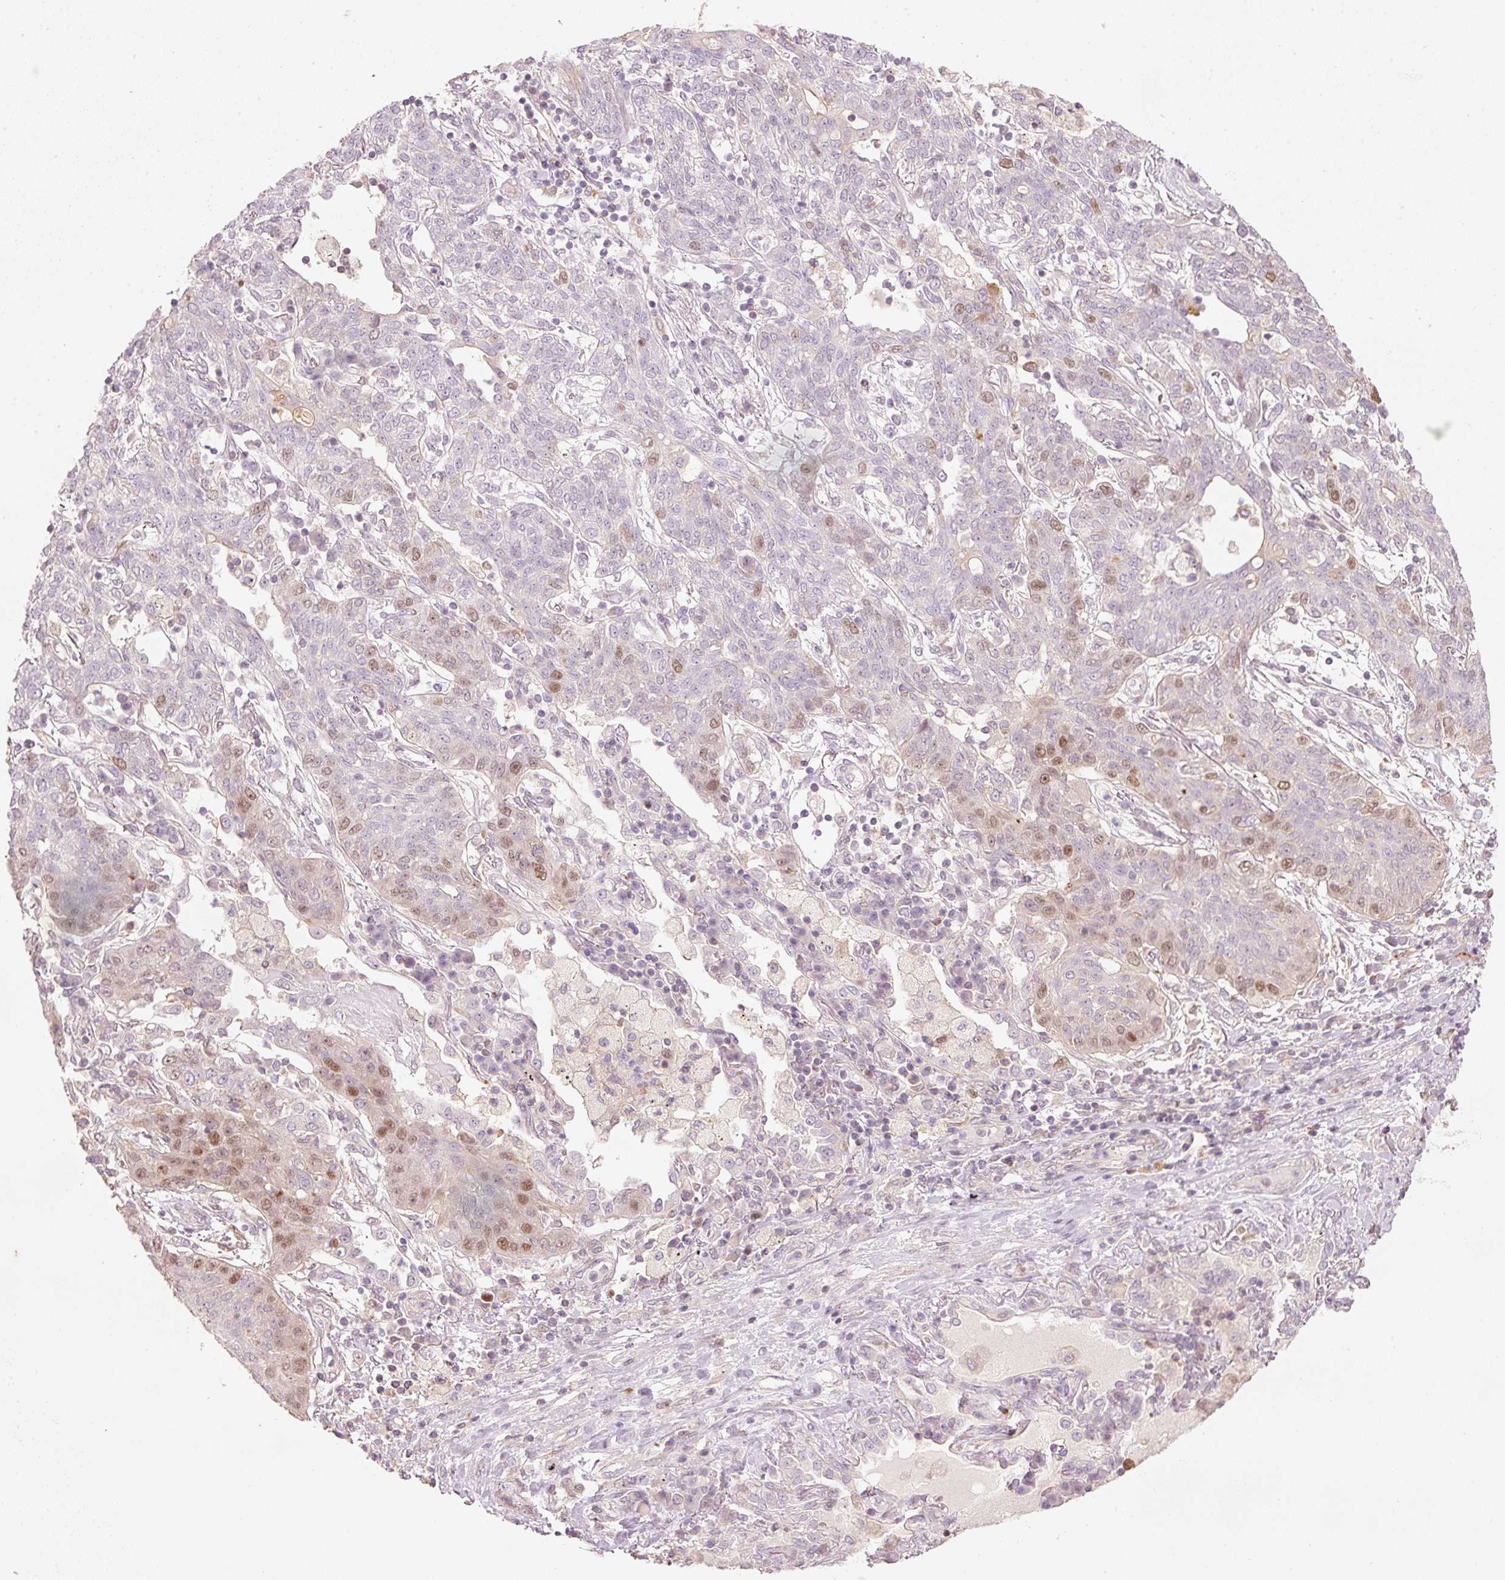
{"staining": {"intensity": "moderate", "quantity": "<25%", "location": "nuclear"}, "tissue": "lung cancer", "cell_type": "Tumor cells", "image_type": "cancer", "snomed": [{"axis": "morphology", "description": "Squamous cell carcinoma, NOS"}, {"axis": "topography", "description": "Lung"}], "caption": "Human lung squamous cell carcinoma stained for a protein (brown) demonstrates moderate nuclear positive expression in approximately <25% of tumor cells.", "gene": "TREX2", "patient": {"sex": "female", "age": 70}}